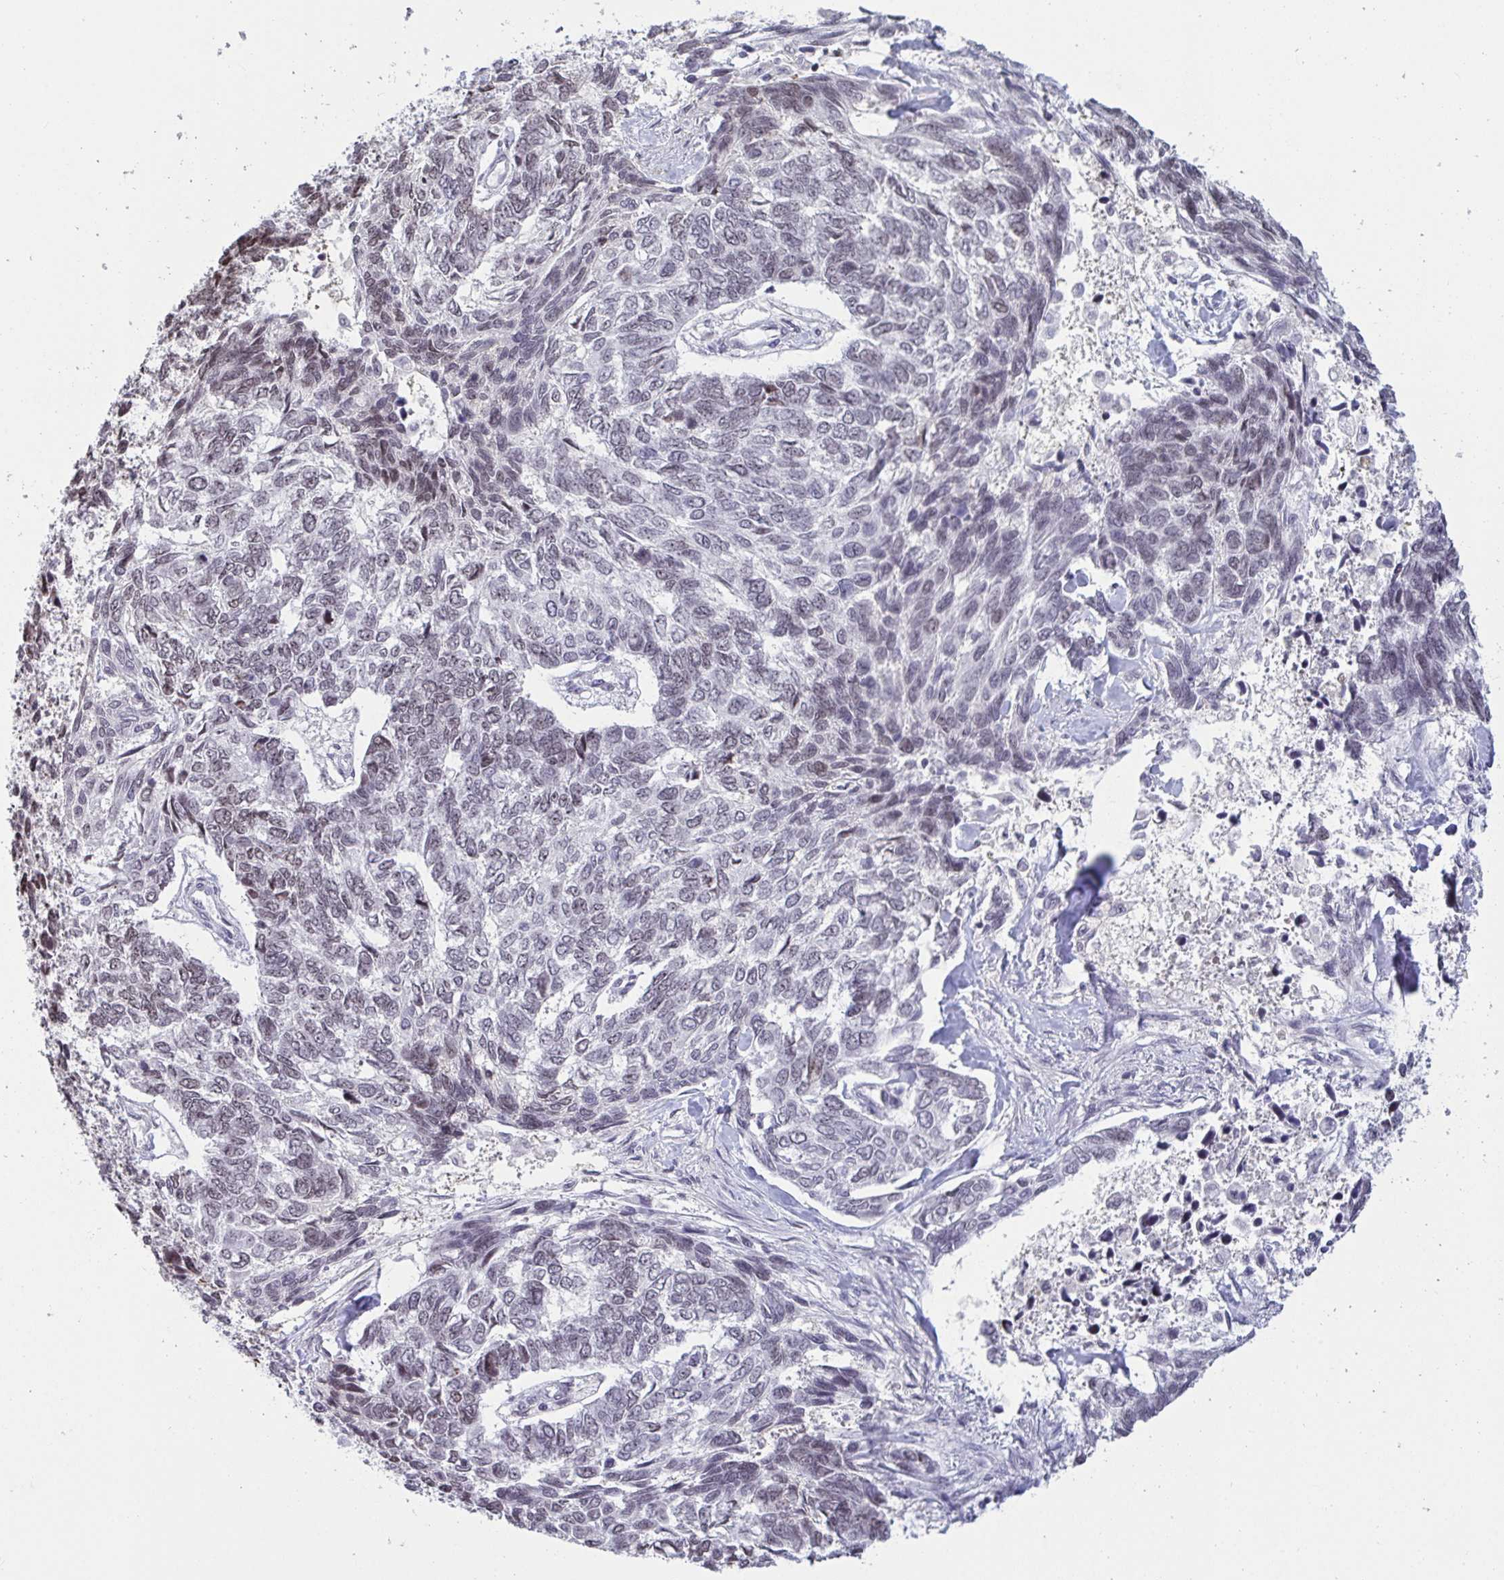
{"staining": {"intensity": "weak", "quantity": "<25%", "location": "nuclear"}, "tissue": "skin cancer", "cell_type": "Tumor cells", "image_type": "cancer", "snomed": [{"axis": "morphology", "description": "Basal cell carcinoma"}, {"axis": "topography", "description": "Skin"}], "caption": "A micrograph of skin cancer stained for a protein shows no brown staining in tumor cells.", "gene": "SUPT16H", "patient": {"sex": "female", "age": 65}}